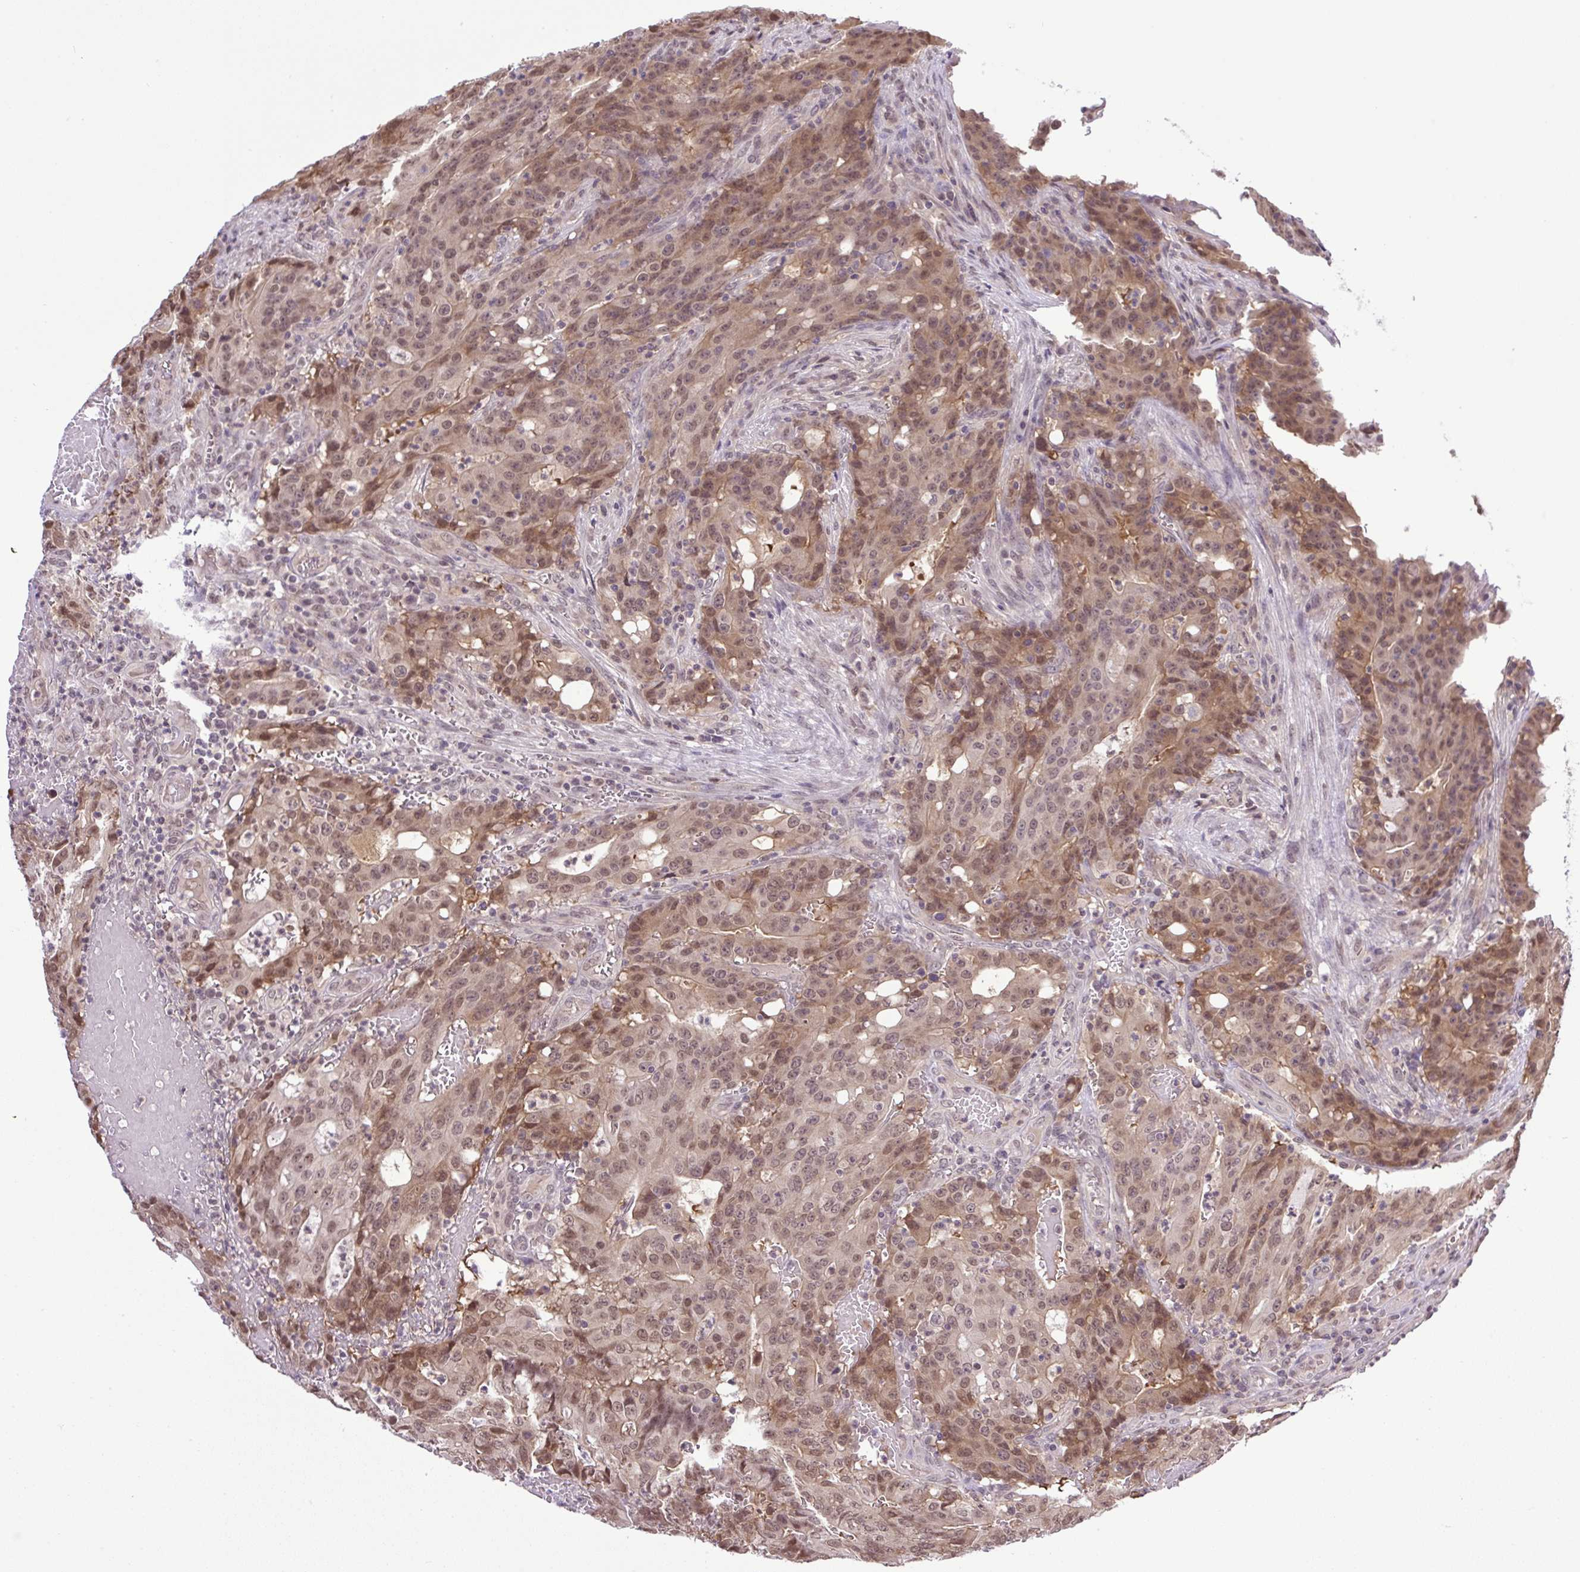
{"staining": {"intensity": "moderate", "quantity": ">75%", "location": "nuclear"}, "tissue": "colorectal cancer", "cell_type": "Tumor cells", "image_type": "cancer", "snomed": [{"axis": "morphology", "description": "Adenocarcinoma, NOS"}, {"axis": "topography", "description": "Colon"}], "caption": "Colorectal cancer stained for a protein (brown) shows moderate nuclear positive staining in approximately >75% of tumor cells.", "gene": "SGTA", "patient": {"sex": "male", "age": 83}}